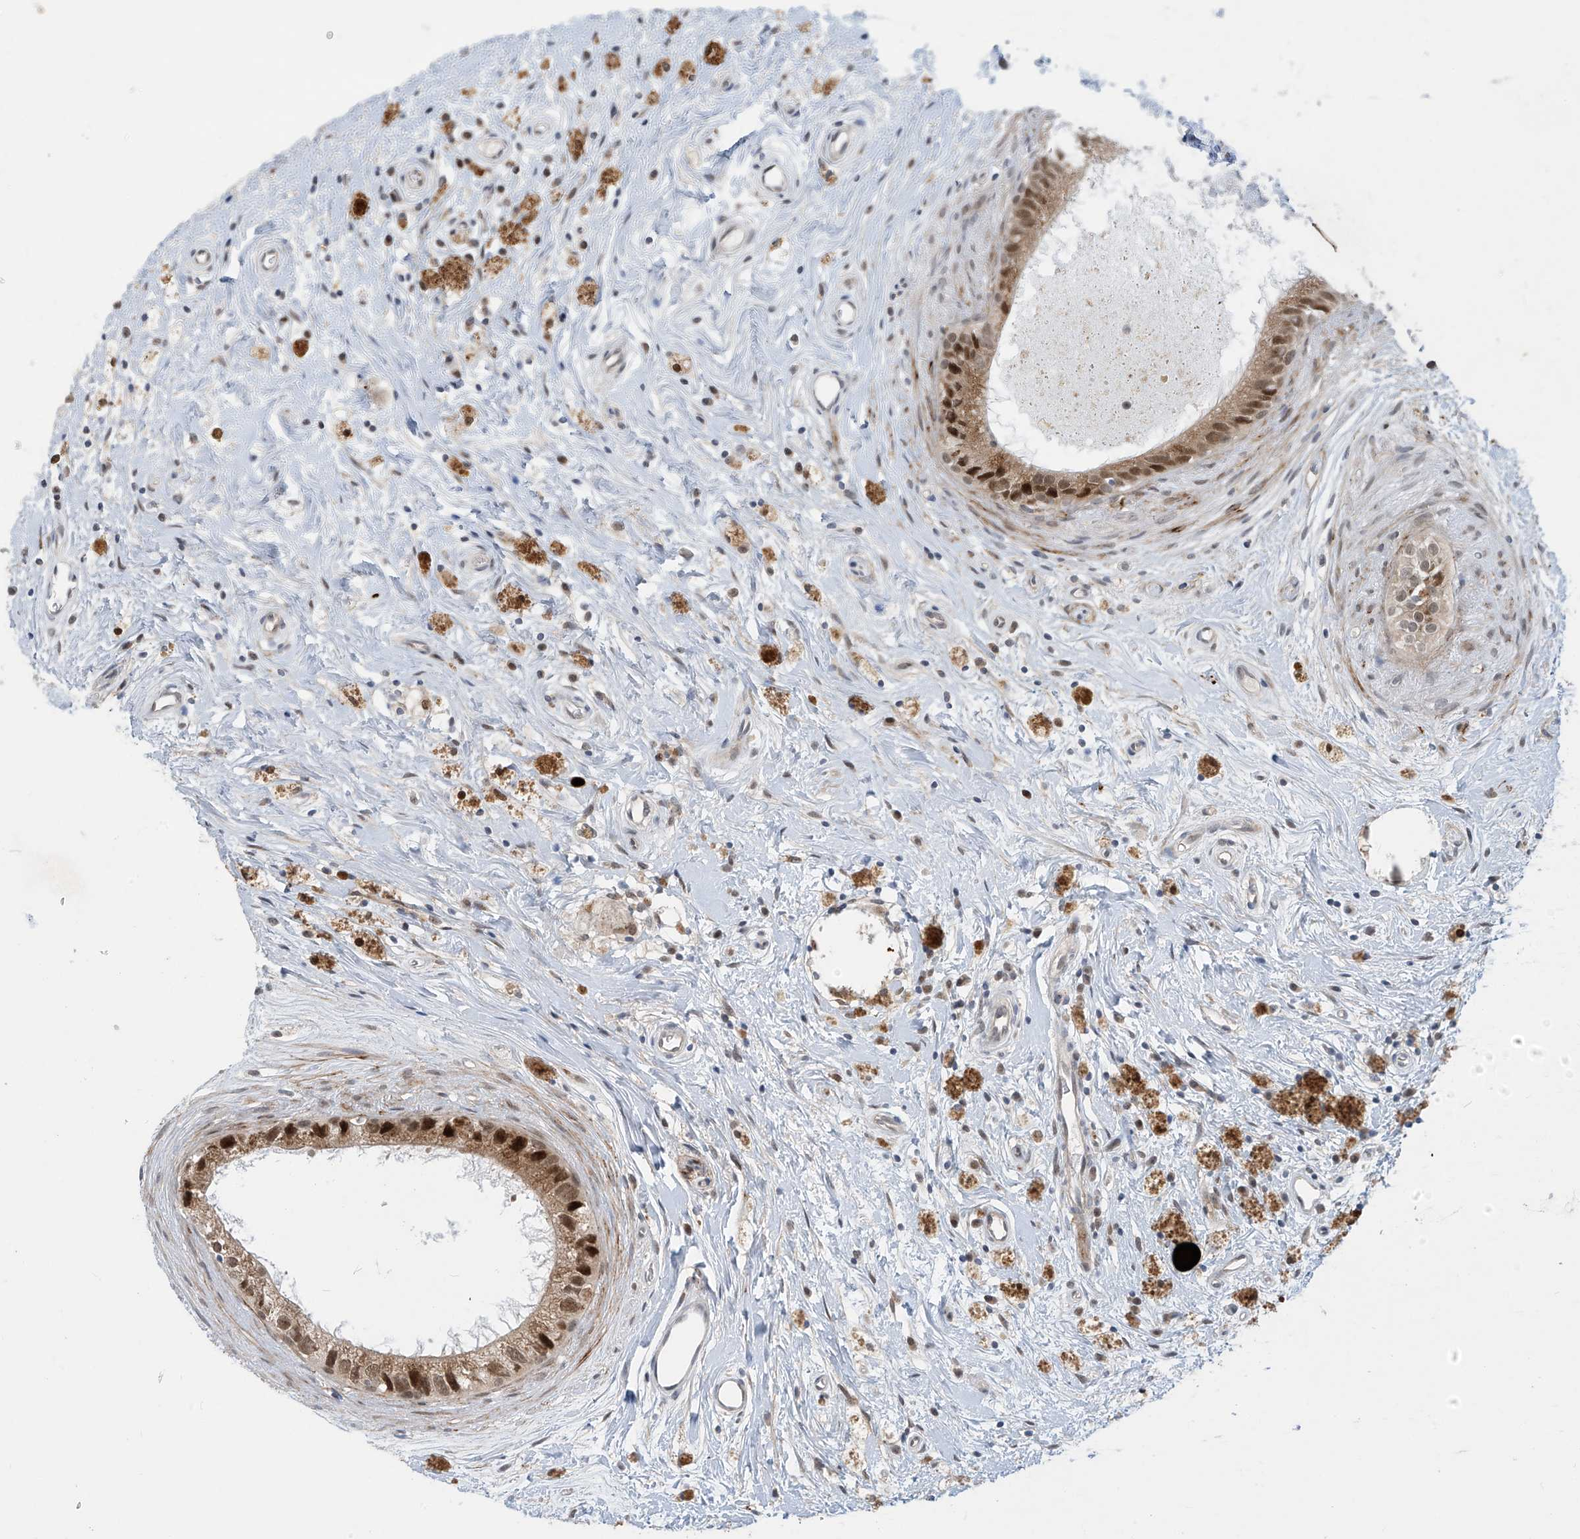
{"staining": {"intensity": "moderate", "quantity": ">75%", "location": "nuclear"}, "tissue": "epididymis", "cell_type": "Glandular cells", "image_type": "normal", "snomed": [{"axis": "morphology", "description": "Normal tissue, NOS"}, {"axis": "topography", "description": "Epididymis"}], "caption": "The image shows immunohistochemical staining of unremarkable epididymis. There is moderate nuclear positivity is identified in about >75% of glandular cells.", "gene": "LAGE3", "patient": {"sex": "male", "age": 80}}